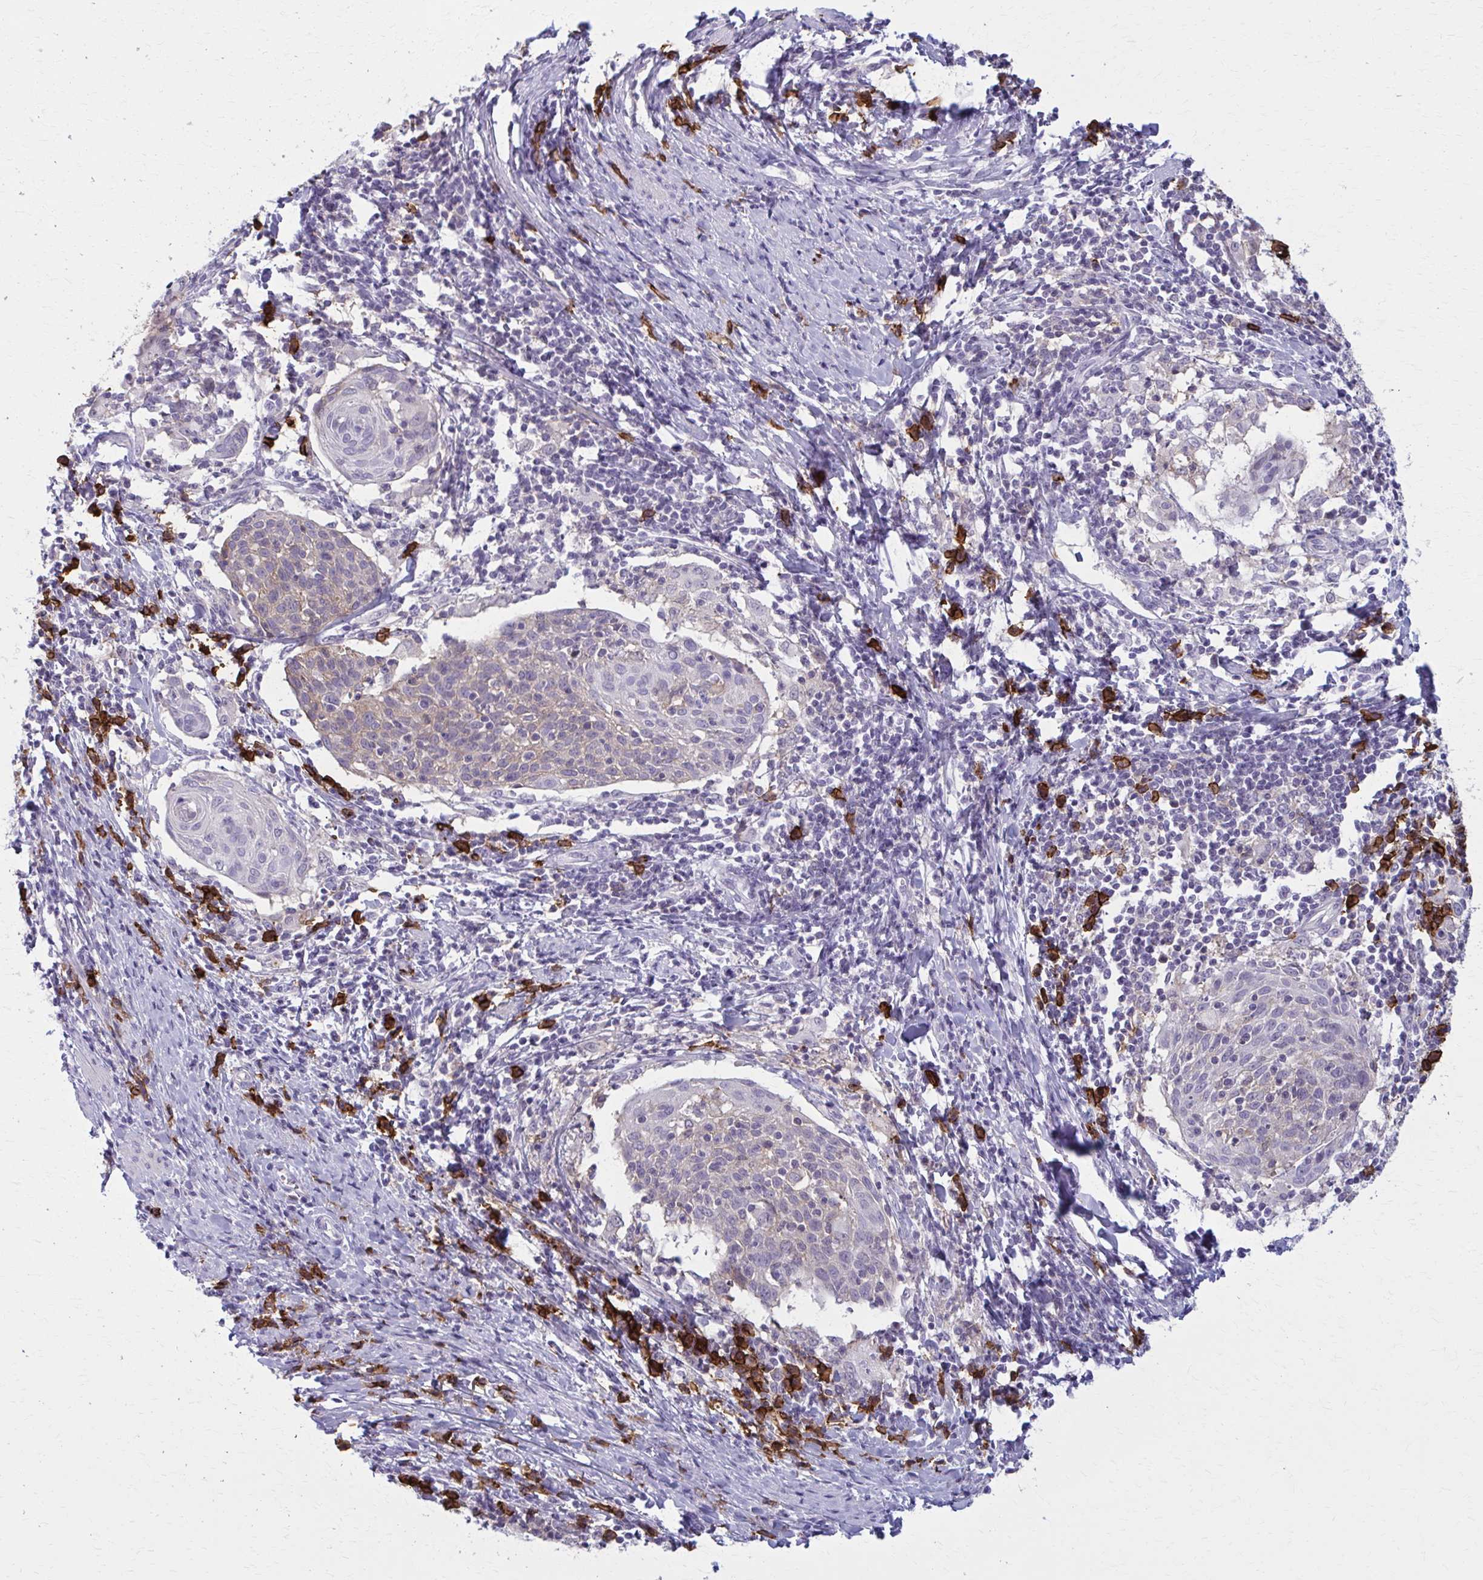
{"staining": {"intensity": "negative", "quantity": "none", "location": "none"}, "tissue": "cervical cancer", "cell_type": "Tumor cells", "image_type": "cancer", "snomed": [{"axis": "morphology", "description": "Squamous cell carcinoma, NOS"}, {"axis": "topography", "description": "Cervix"}], "caption": "Immunohistochemistry (IHC) micrograph of human cervical cancer (squamous cell carcinoma) stained for a protein (brown), which demonstrates no staining in tumor cells.", "gene": "CD38", "patient": {"sex": "female", "age": 52}}